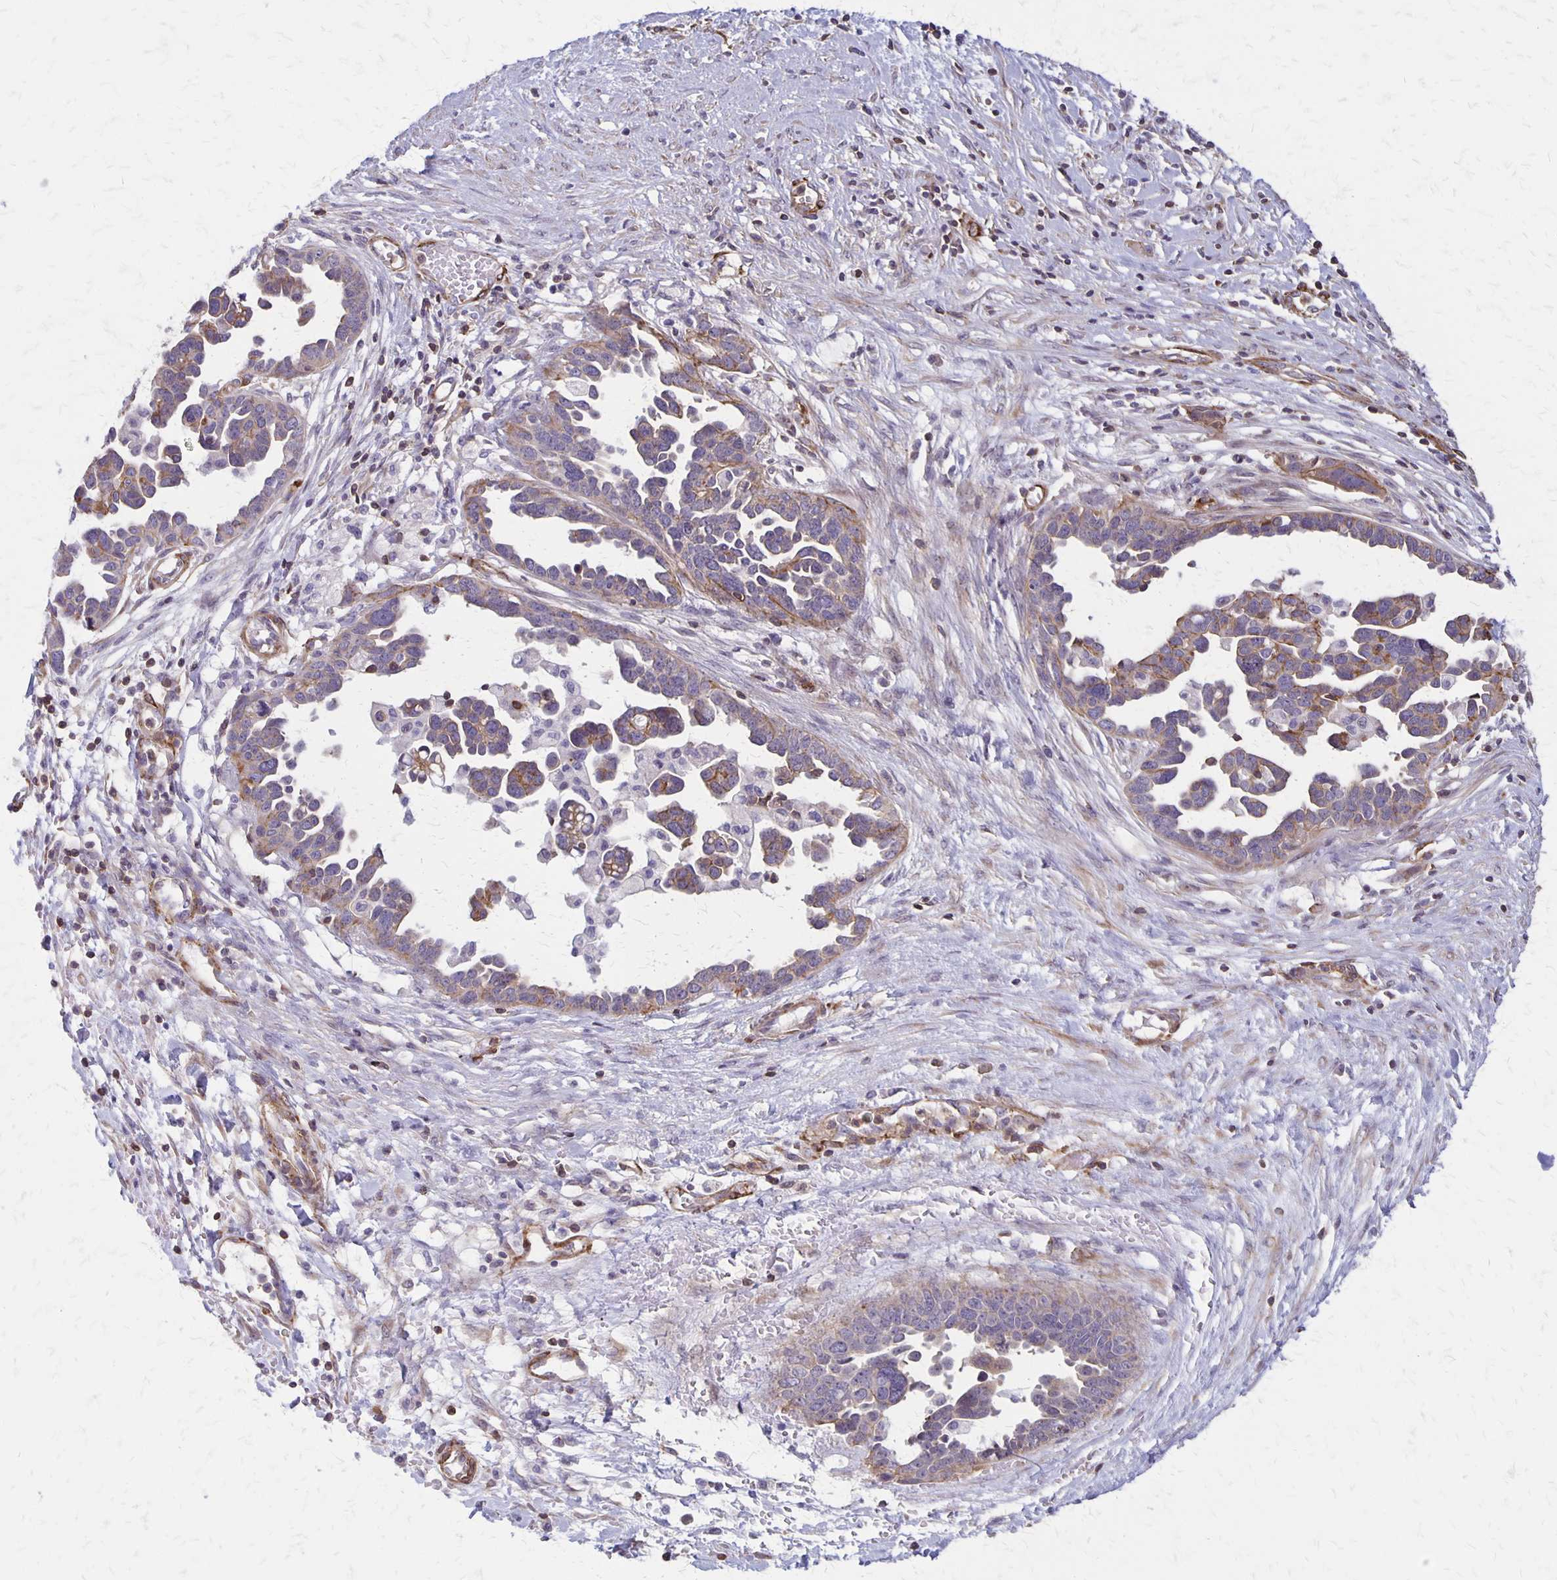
{"staining": {"intensity": "weak", "quantity": "<25%", "location": "cytoplasmic/membranous"}, "tissue": "ovarian cancer", "cell_type": "Tumor cells", "image_type": "cancer", "snomed": [{"axis": "morphology", "description": "Cystadenocarcinoma, serous, NOS"}, {"axis": "topography", "description": "Ovary"}], "caption": "High power microscopy image of an IHC photomicrograph of ovarian cancer (serous cystadenocarcinoma), revealing no significant staining in tumor cells.", "gene": "SEPTIN5", "patient": {"sex": "female", "age": 54}}